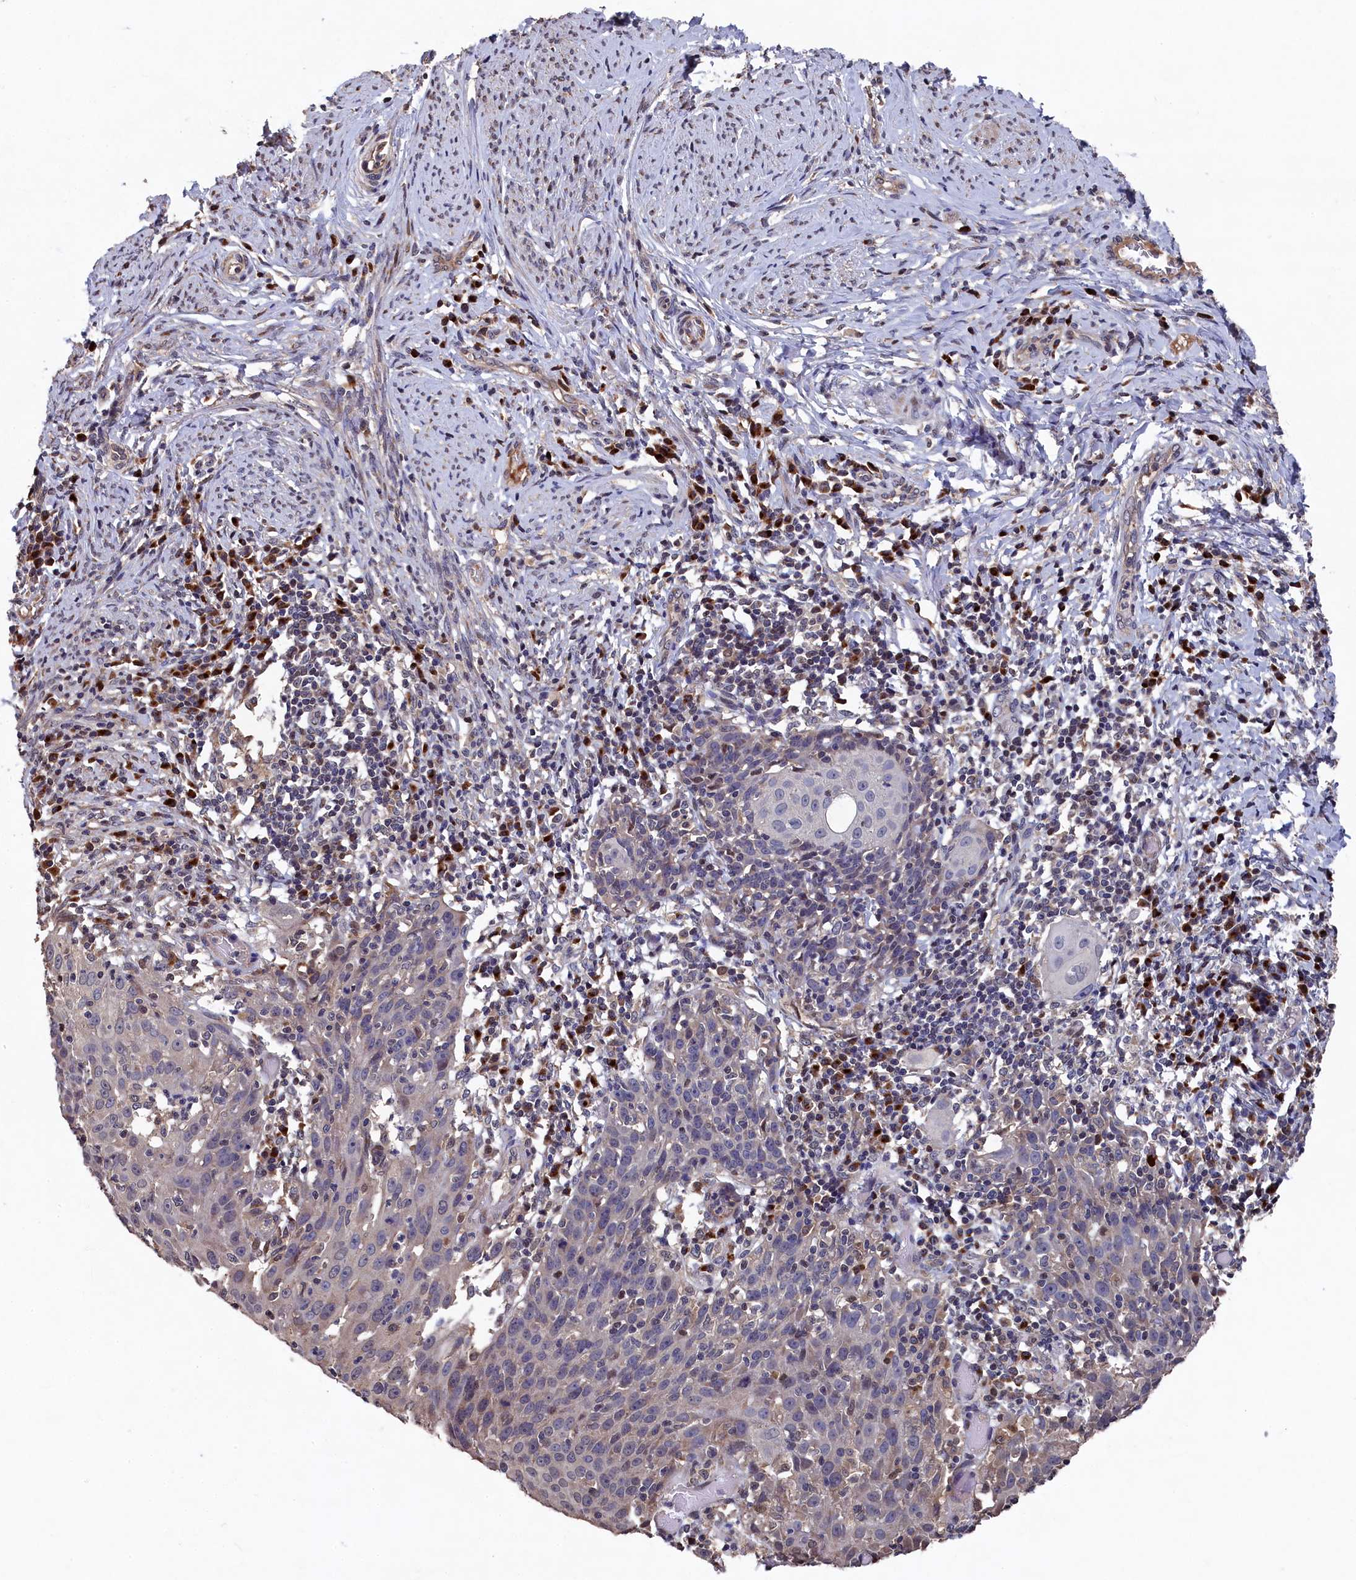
{"staining": {"intensity": "weak", "quantity": "<25%", "location": "cytoplasmic/membranous"}, "tissue": "cervical cancer", "cell_type": "Tumor cells", "image_type": "cancer", "snomed": [{"axis": "morphology", "description": "Squamous cell carcinoma, NOS"}, {"axis": "topography", "description": "Cervix"}], "caption": "Immunohistochemistry histopathology image of neoplastic tissue: cervical cancer stained with DAB exhibits no significant protein staining in tumor cells. (Stains: DAB IHC with hematoxylin counter stain, Microscopy: brightfield microscopy at high magnification).", "gene": "NAA60", "patient": {"sex": "female", "age": 50}}